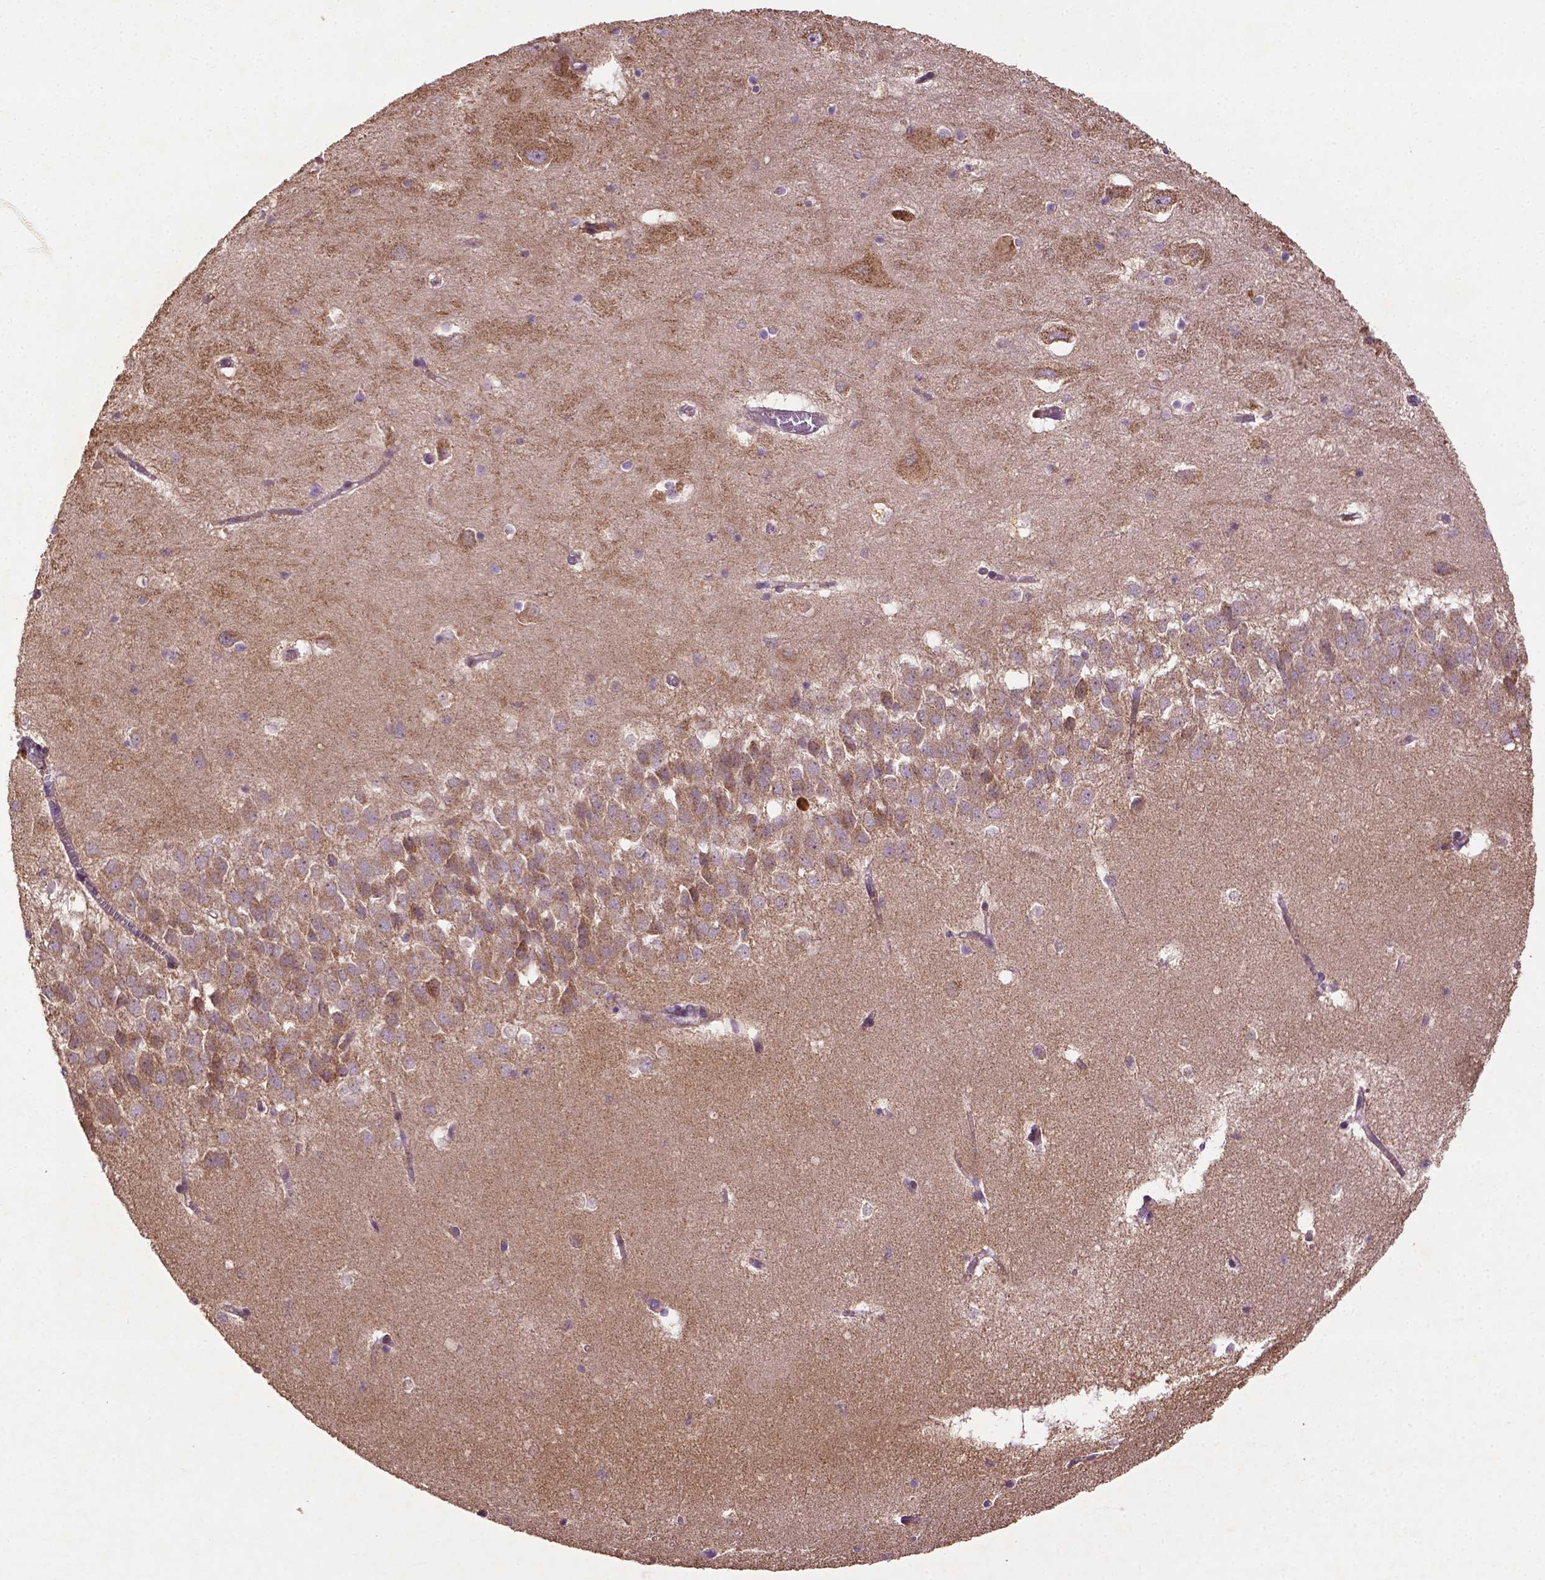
{"staining": {"intensity": "negative", "quantity": "none", "location": "none"}, "tissue": "hippocampus", "cell_type": "Glial cells", "image_type": "normal", "snomed": [{"axis": "morphology", "description": "Normal tissue, NOS"}, {"axis": "topography", "description": "Hippocampus"}], "caption": "Immunohistochemistry (IHC) histopathology image of normal hippocampus: hippocampus stained with DAB shows no significant protein staining in glial cells. Brightfield microscopy of IHC stained with DAB (3,3'-diaminobenzidine) (brown) and hematoxylin (blue), captured at high magnification.", "gene": "LRR1", "patient": {"sex": "male", "age": 58}}